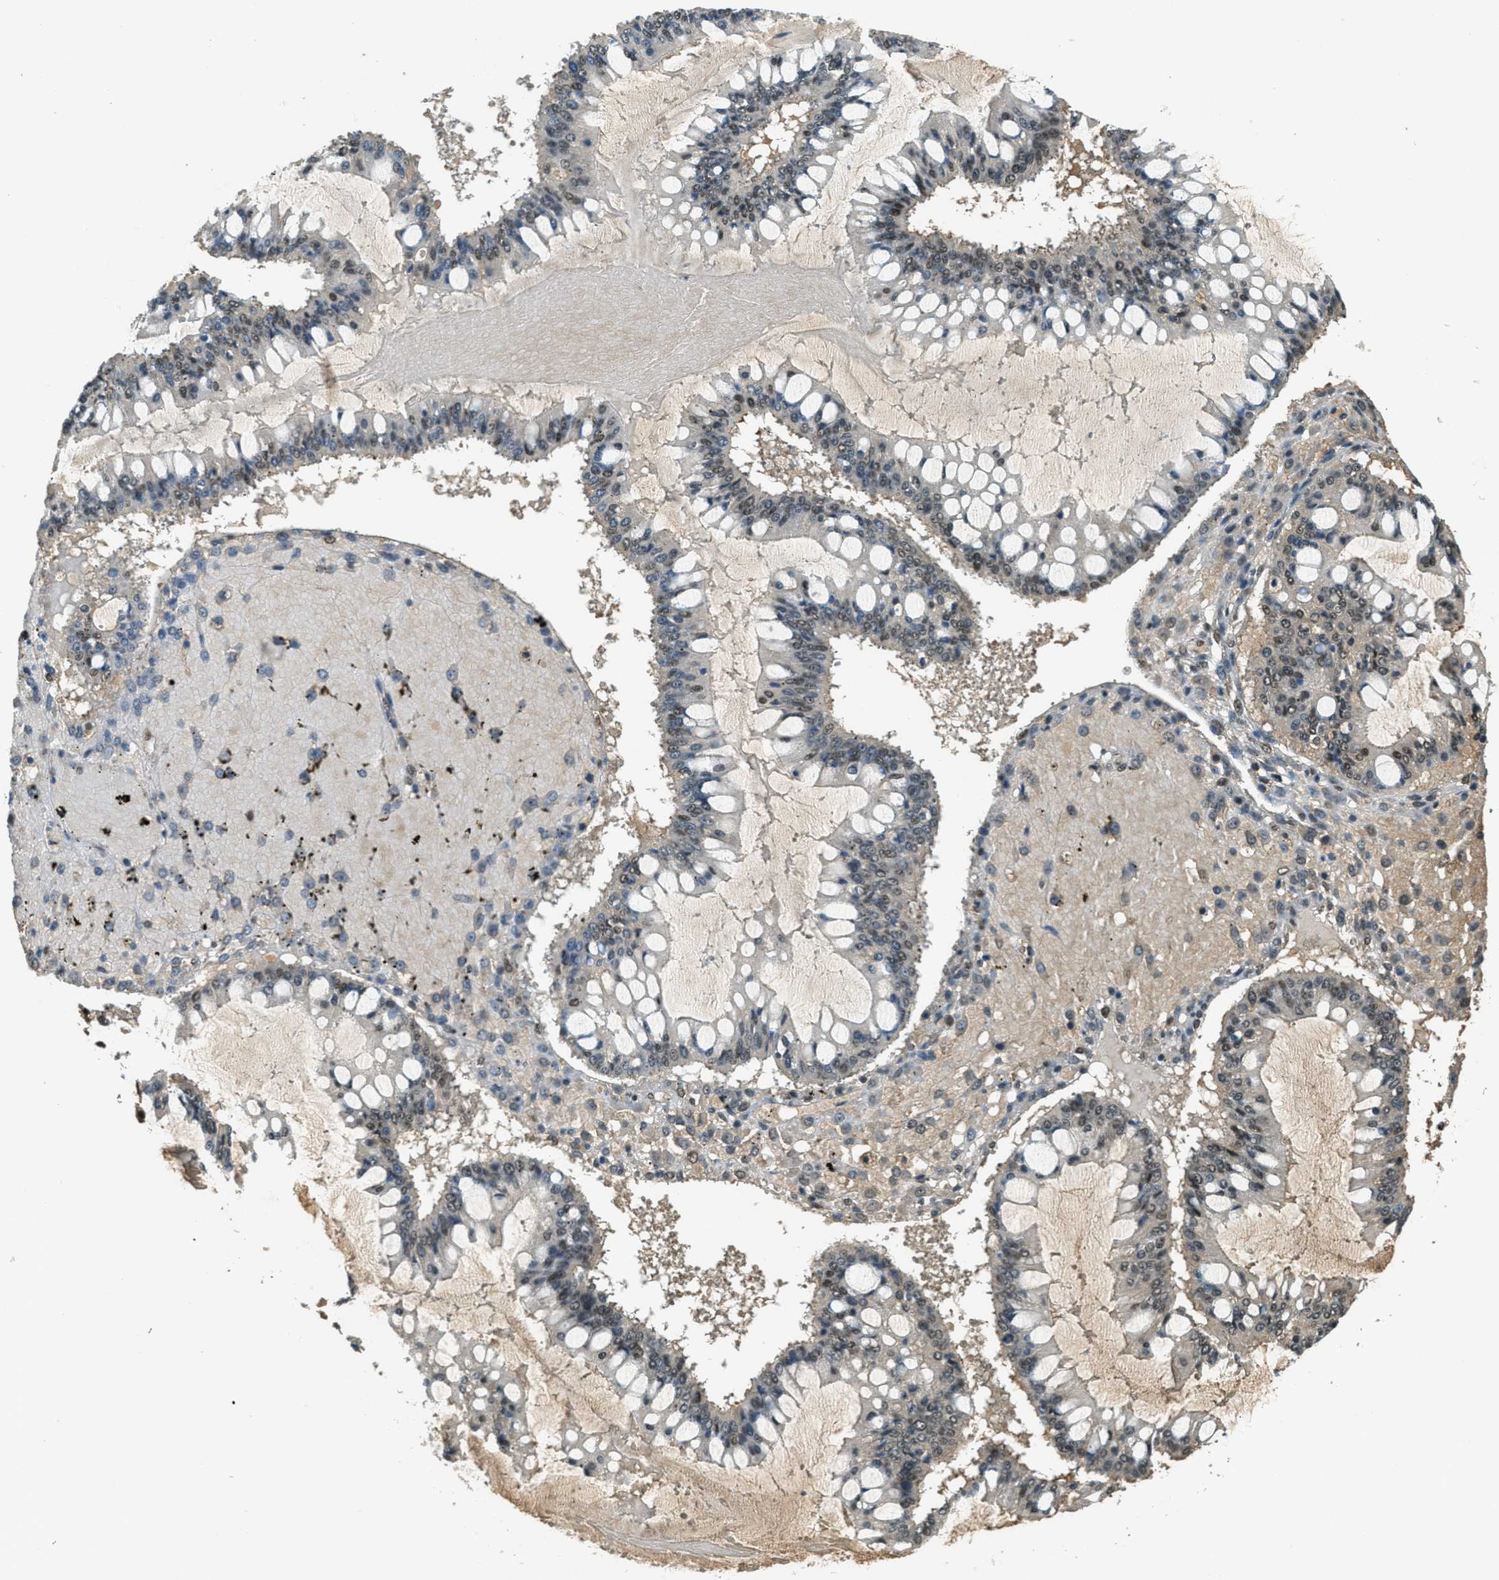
{"staining": {"intensity": "moderate", "quantity": "25%-75%", "location": "nuclear"}, "tissue": "ovarian cancer", "cell_type": "Tumor cells", "image_type": "cancer", "snomed": [{"axis": "morphology", "description": "Cystadenocarcinoma, mucinous, NOS"}, {"axis": "topography", "description": "Ovary"}], "caption": "Immunohistochemistry (DAB) staining of ovarian mucinous cystadenocarcinoma reveals moderate nuclear protein staining in about 25%-75% of tumor cells.", "gene": "ZNF148", "patient": {"sex": "female", "age": 73}}